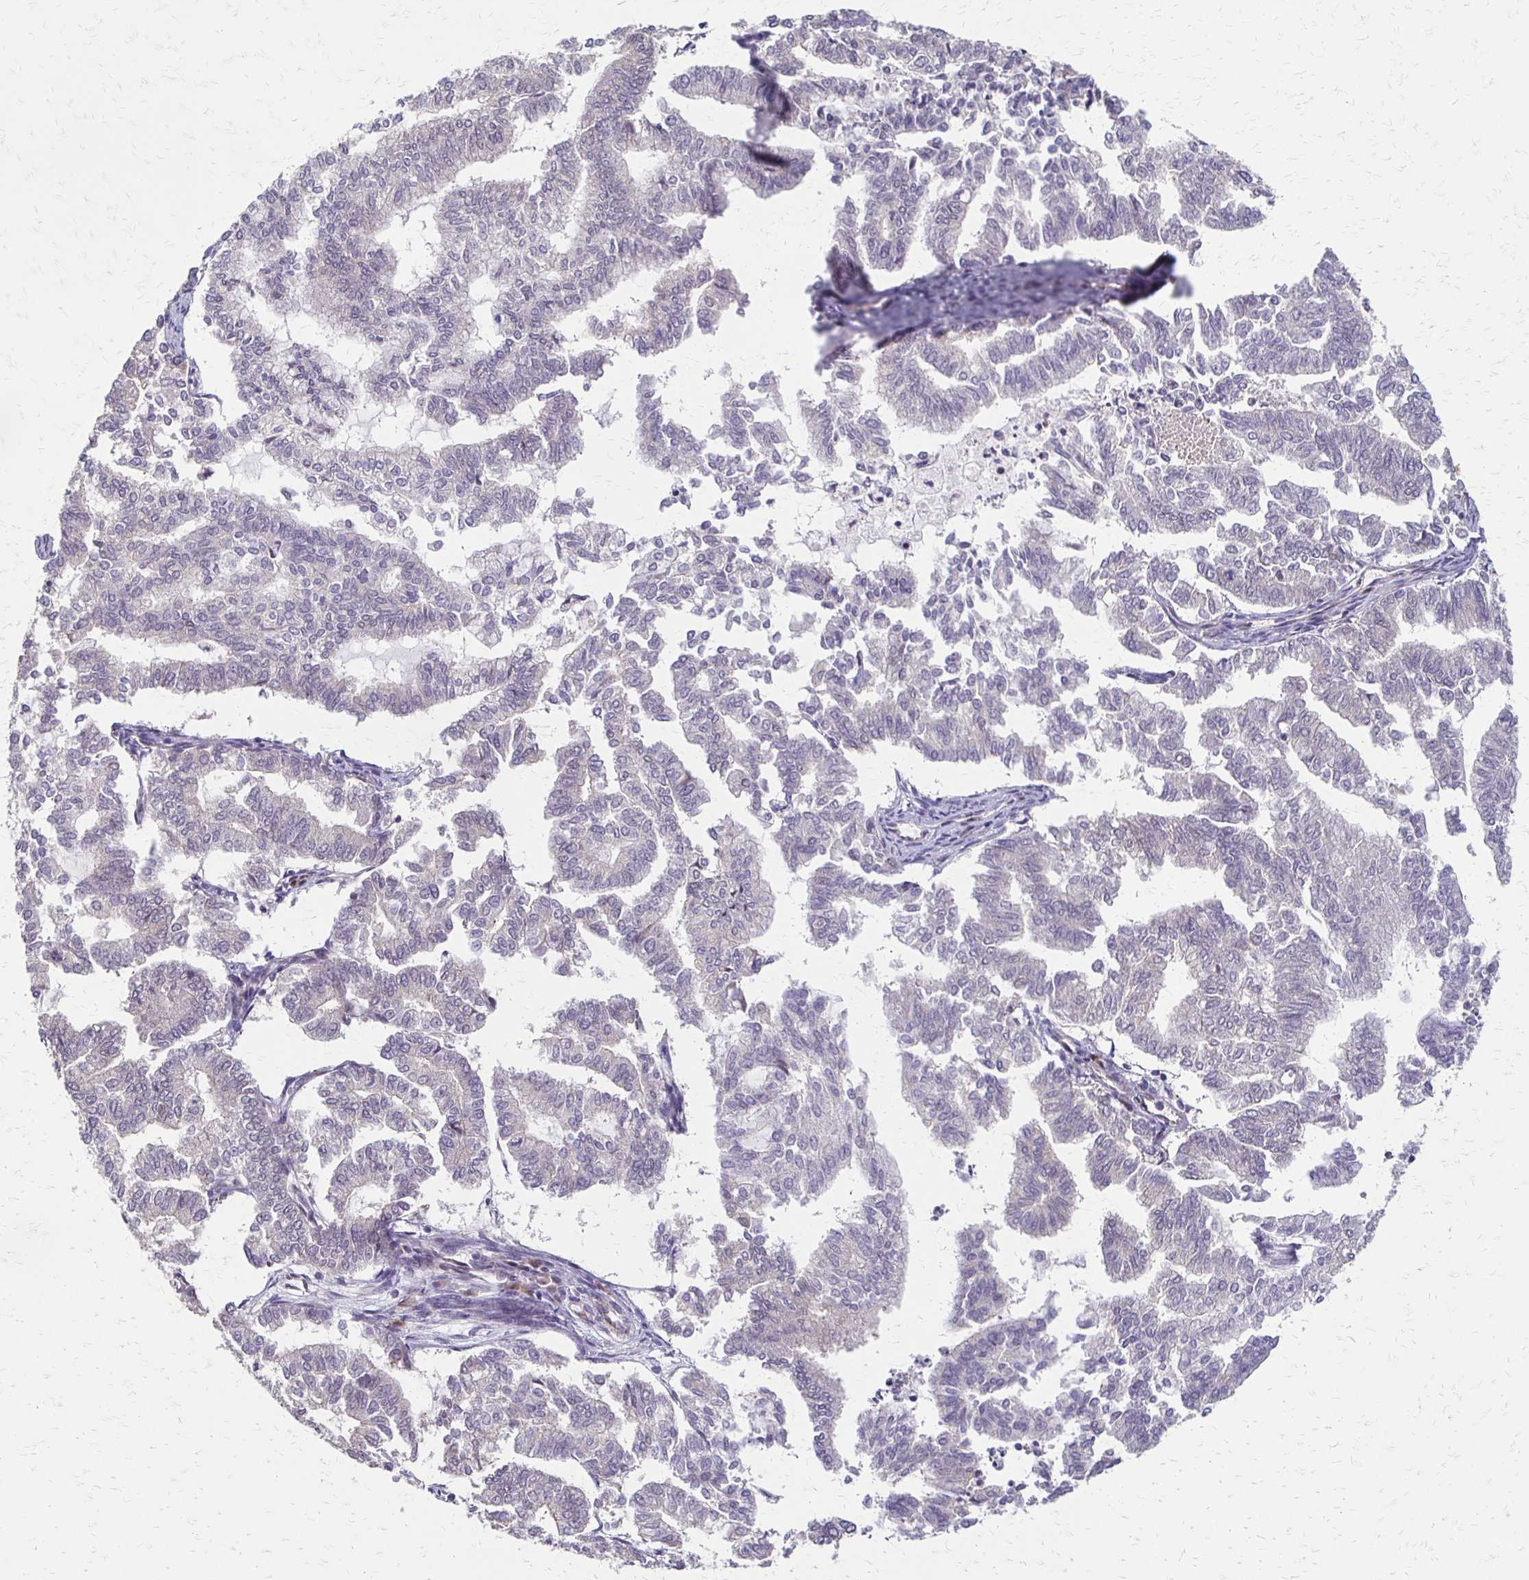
{"staining": {"intensity": "negative", "quantity": "none", "location": "none"}, "tissue": "endometrial cancer", "cell_type": "Tumor cells", "image_type": "cancer", "snomed": [{"axis": "morphology", "description": "Adenocarcinoma, NOS"}, {"axis": "topography", "description": "Endometrium"}], "caption": "Immunohistochemistry image of endometrial adenocarcinoma stained for a protein (brown), which reveals no expression in tumor cells.", "gene": "CFL2", "patient": {"sex": "female", "age": 79}}